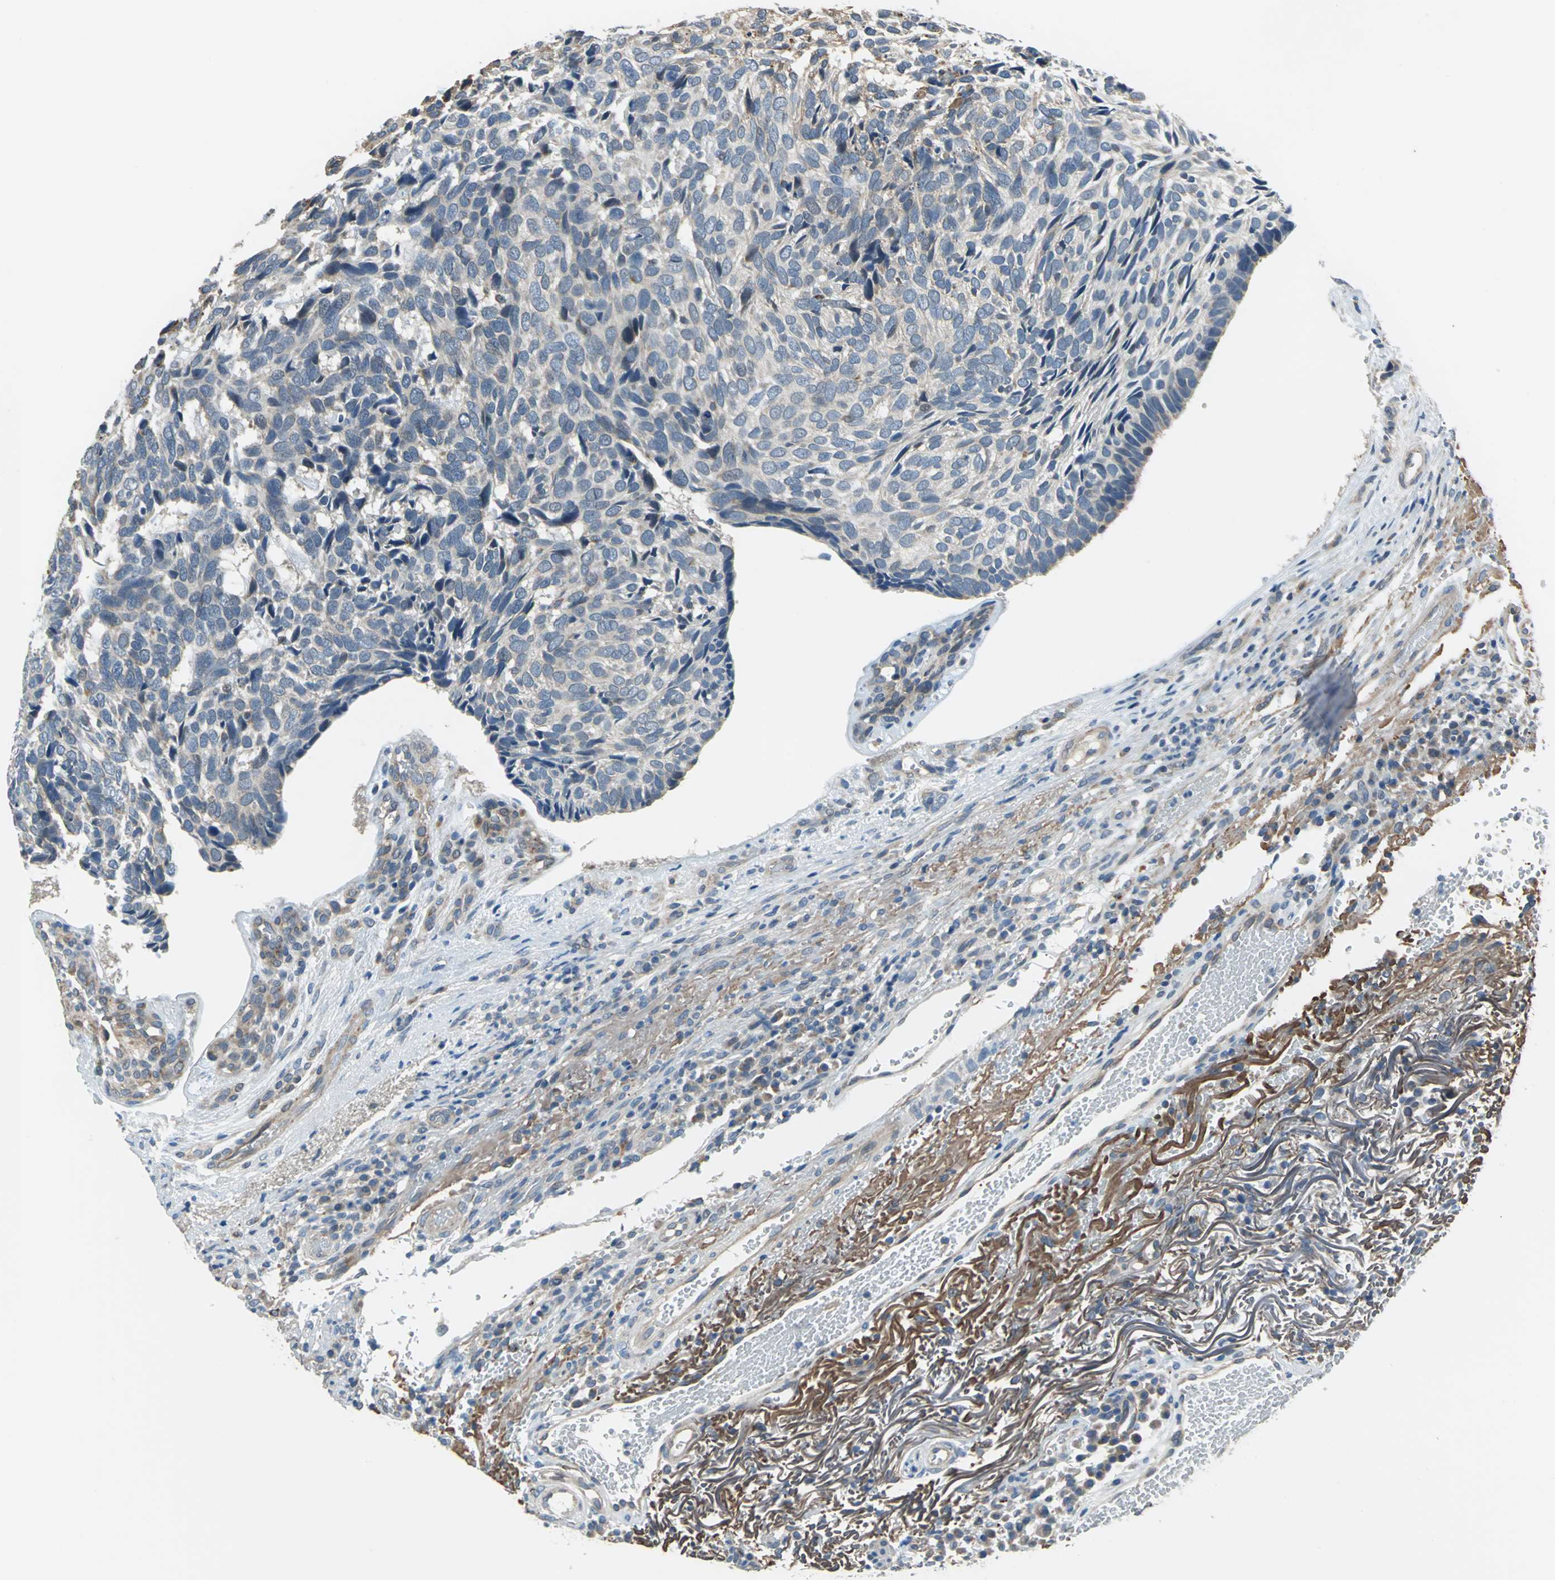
{"staining": {"intensity": "weak", "quantity": "<25%", "location": "cytoplasmic/membranous"}, "tissue": "skin cancer", "cell_type": "Tumor cells", "image_type": "cancer", "snomed": [{"axis": "morphology", "description": "Basal cell carcinoma"}, {"axis": "topography", "description": "Skin"}], "caption": "Immunohistochemistry of human basal cell carcinoma (skin) displays no staining in tumor cells.", "gene": "TRAK1", "patient": {"sex": "male", "age": 72}}